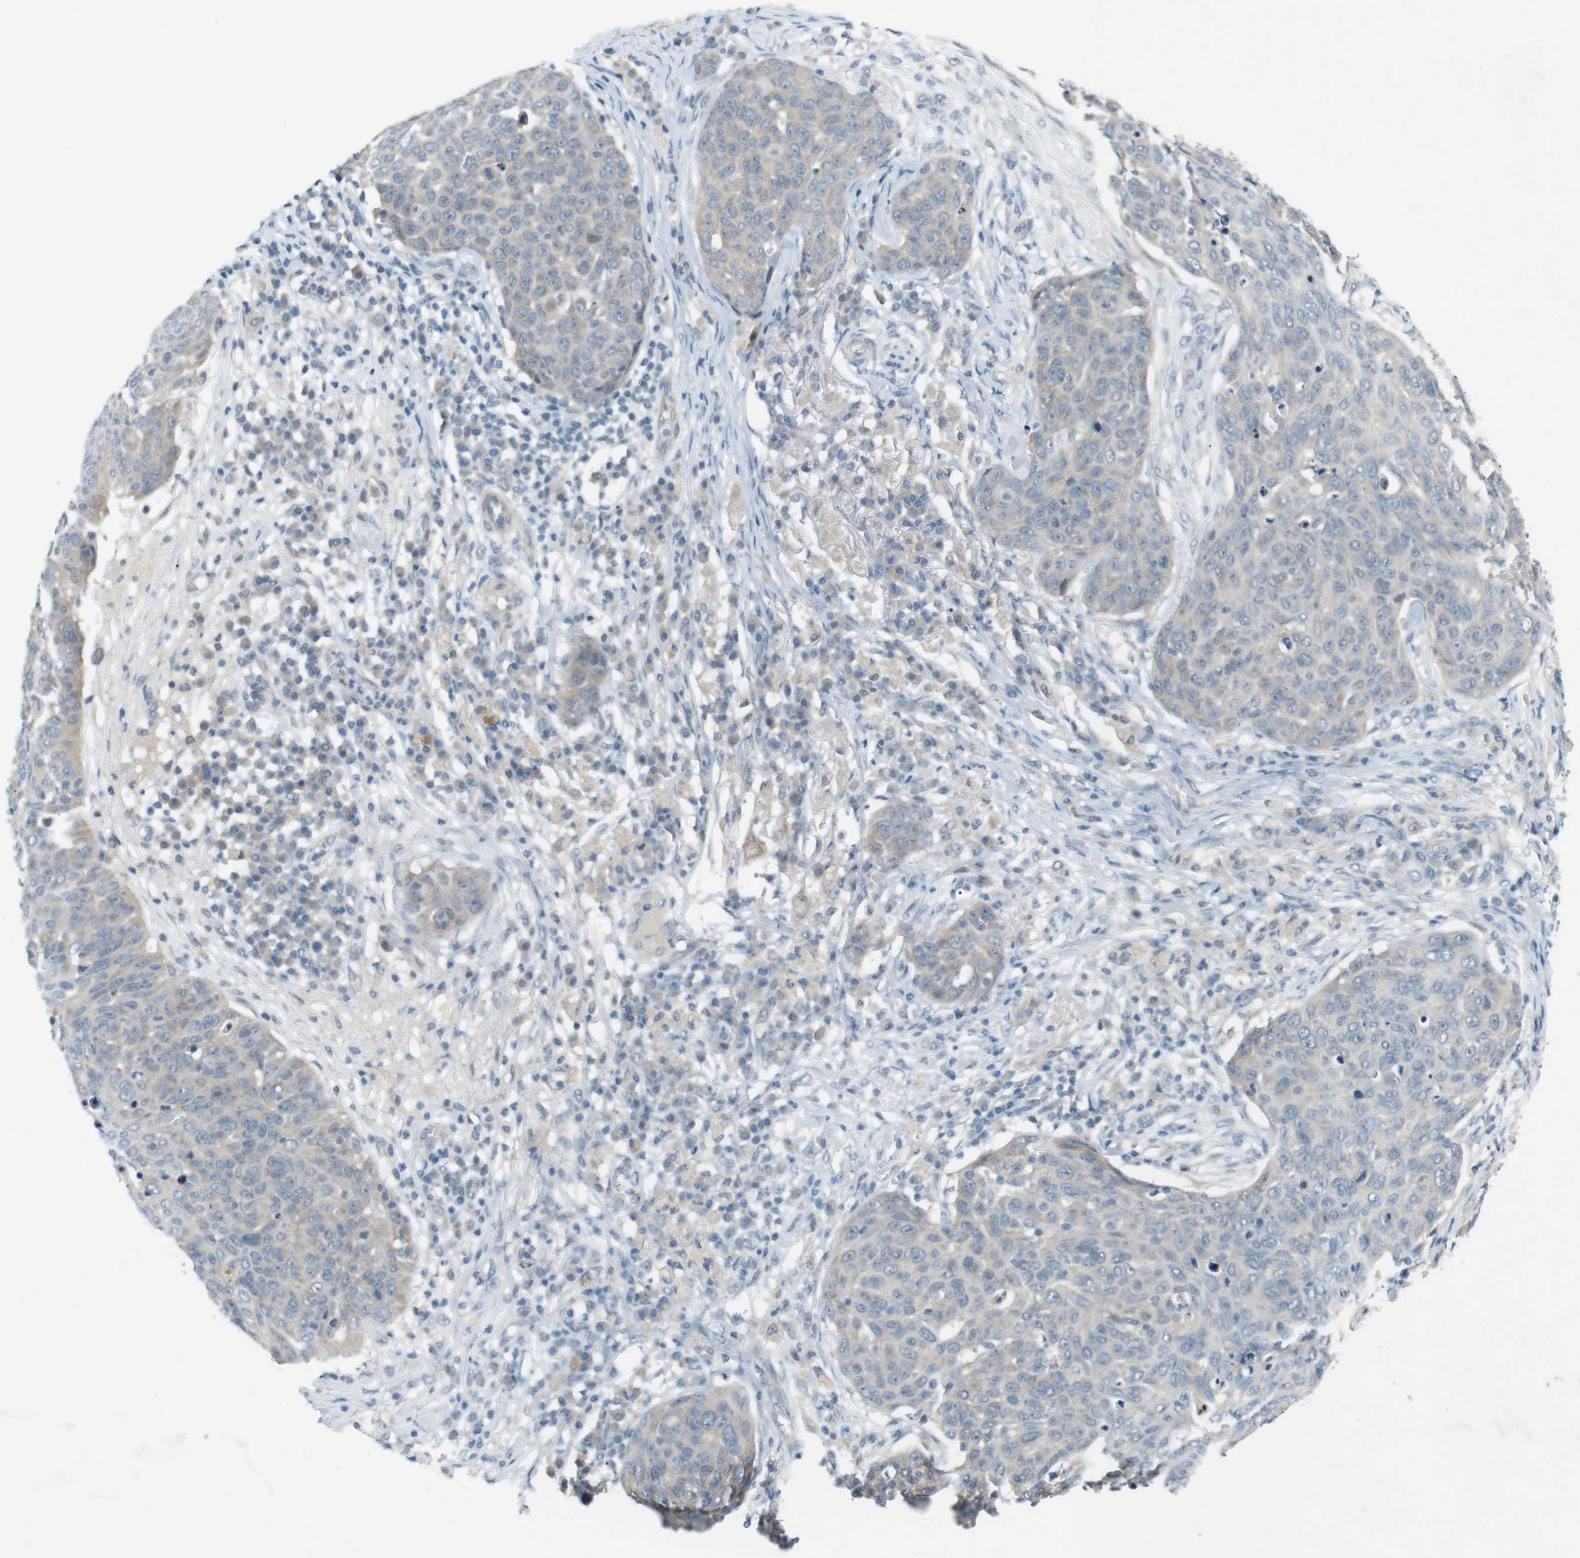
{"staining": {"intensity": "weak", "quantity": "<25%", "location": "cytoplasmic/membranous"}, "tissue": "skin cancer", "cell_type": "Tumor cells", "image_type": "cancer", "snomed": [{"axis": "morphology", "description": "Squamous cell carcinoma in situ, NOS"}, {"axis": "morphology", "description": "Squamous cell carcinoma, NOS"}, {"axis": "topography", "description": "Skin"}], "caption": "Immunohistochemistry of squamous cell carcinoma in situ (skin) exhibits no expression in tumor cells.", "gene": "RTN3", "patient": {"sex": "male", "age": 93}}